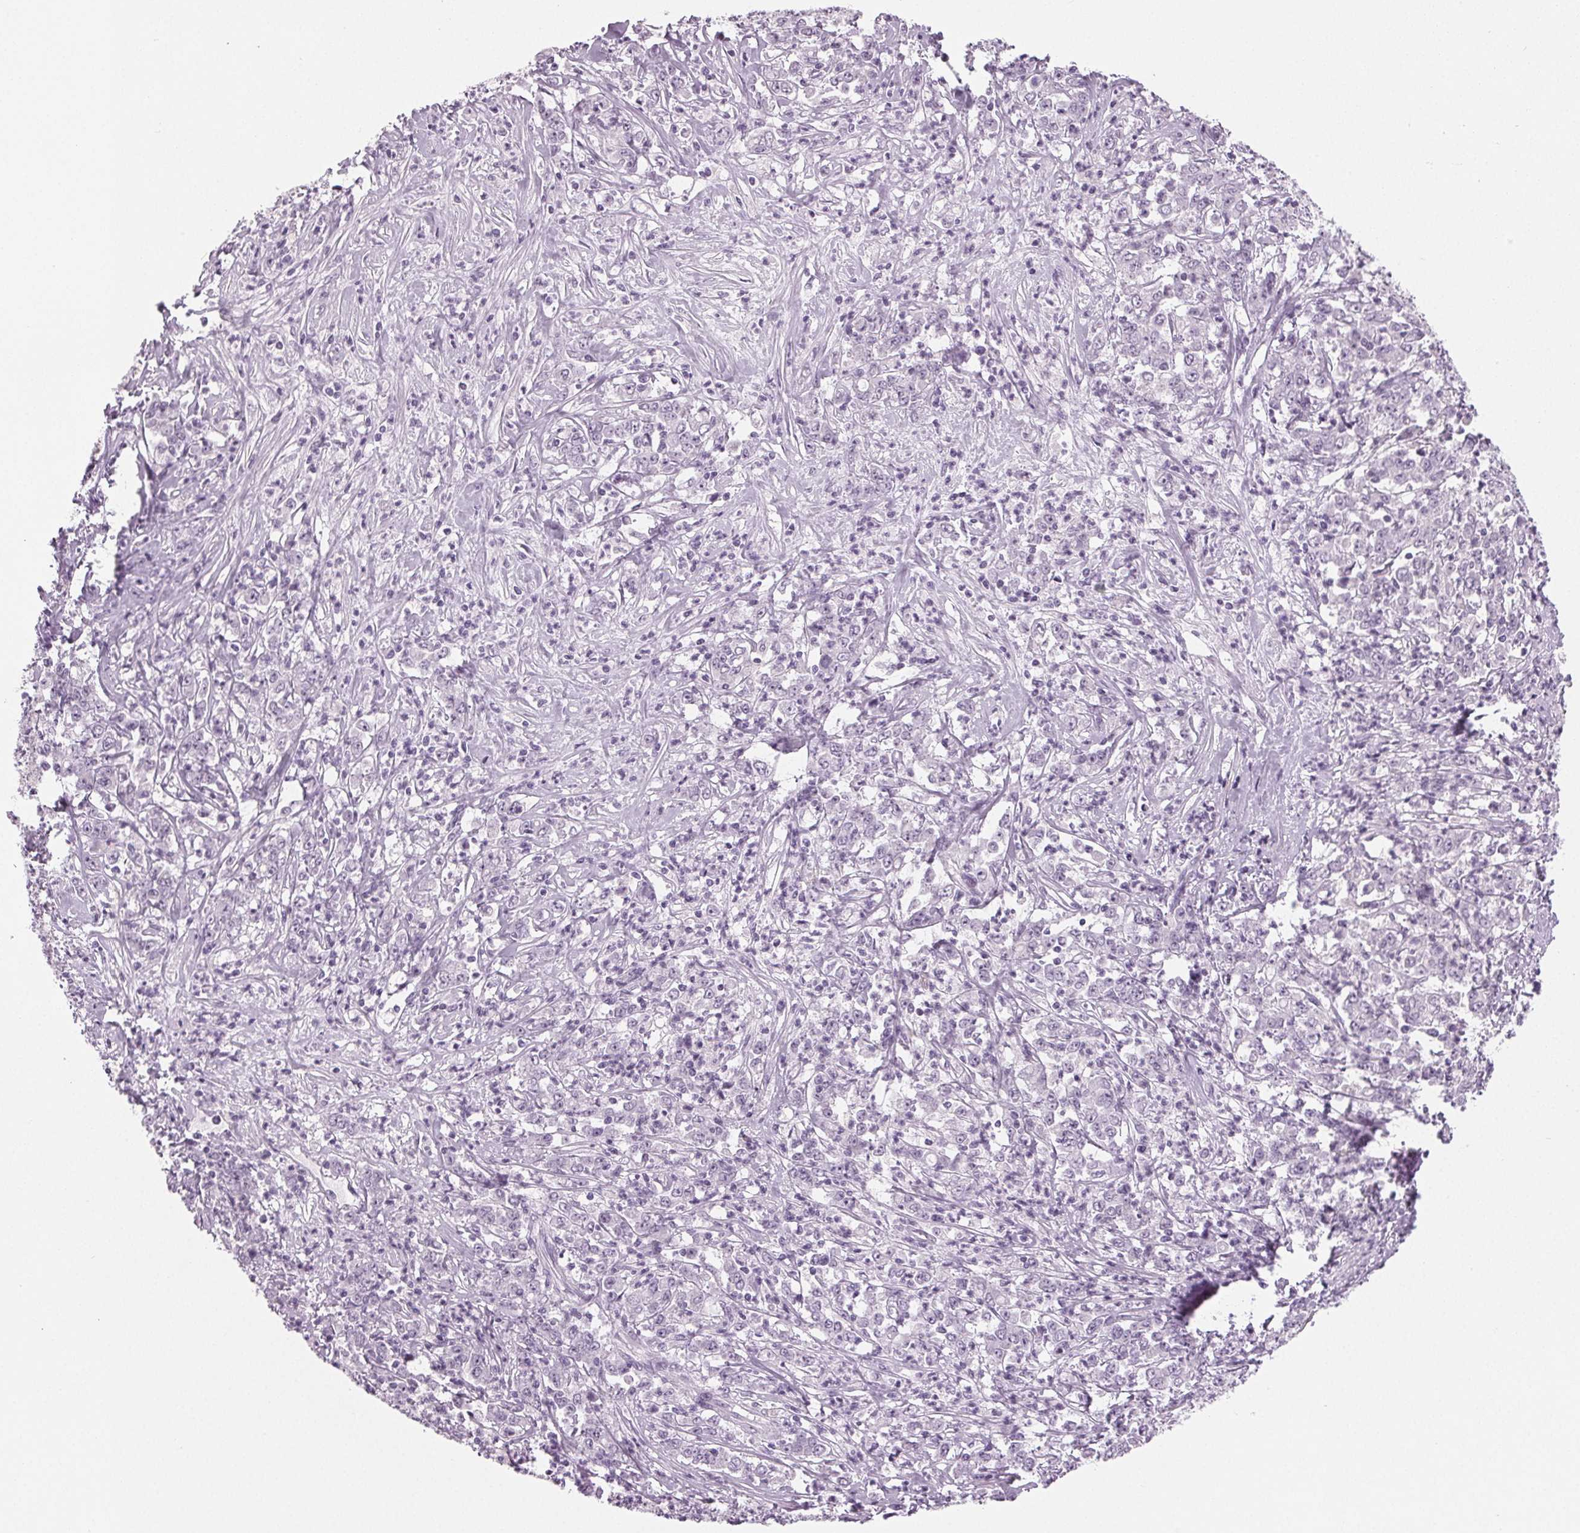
{"staining": {"intensity": "negative", "quantity": "none", "location": "none"}, "tissue": "stomach cancer", "cell_type": "Tumor cells", "image_type": "cancer", "snomed": [{"axis": "morphology", "description": "Adenocarcinoma, NOS"}, {"axis": "topography", "description": "Stomach, lower"}], "caption": "Immunohistochemistry (IHC) micrograph of human stomach adenocarcinoma stained for a protein (brown), which reveals no expression in tumor cells. (Stains: DAB (3,3'-diaminobenzidine) immunohistochemistry (IHC) with hematoxylin counter stain, Microscopy: brightfield microscopy at high magnification).", "gene": "IGF2BP1", "patient": {"sex": "female", "age": 71}}